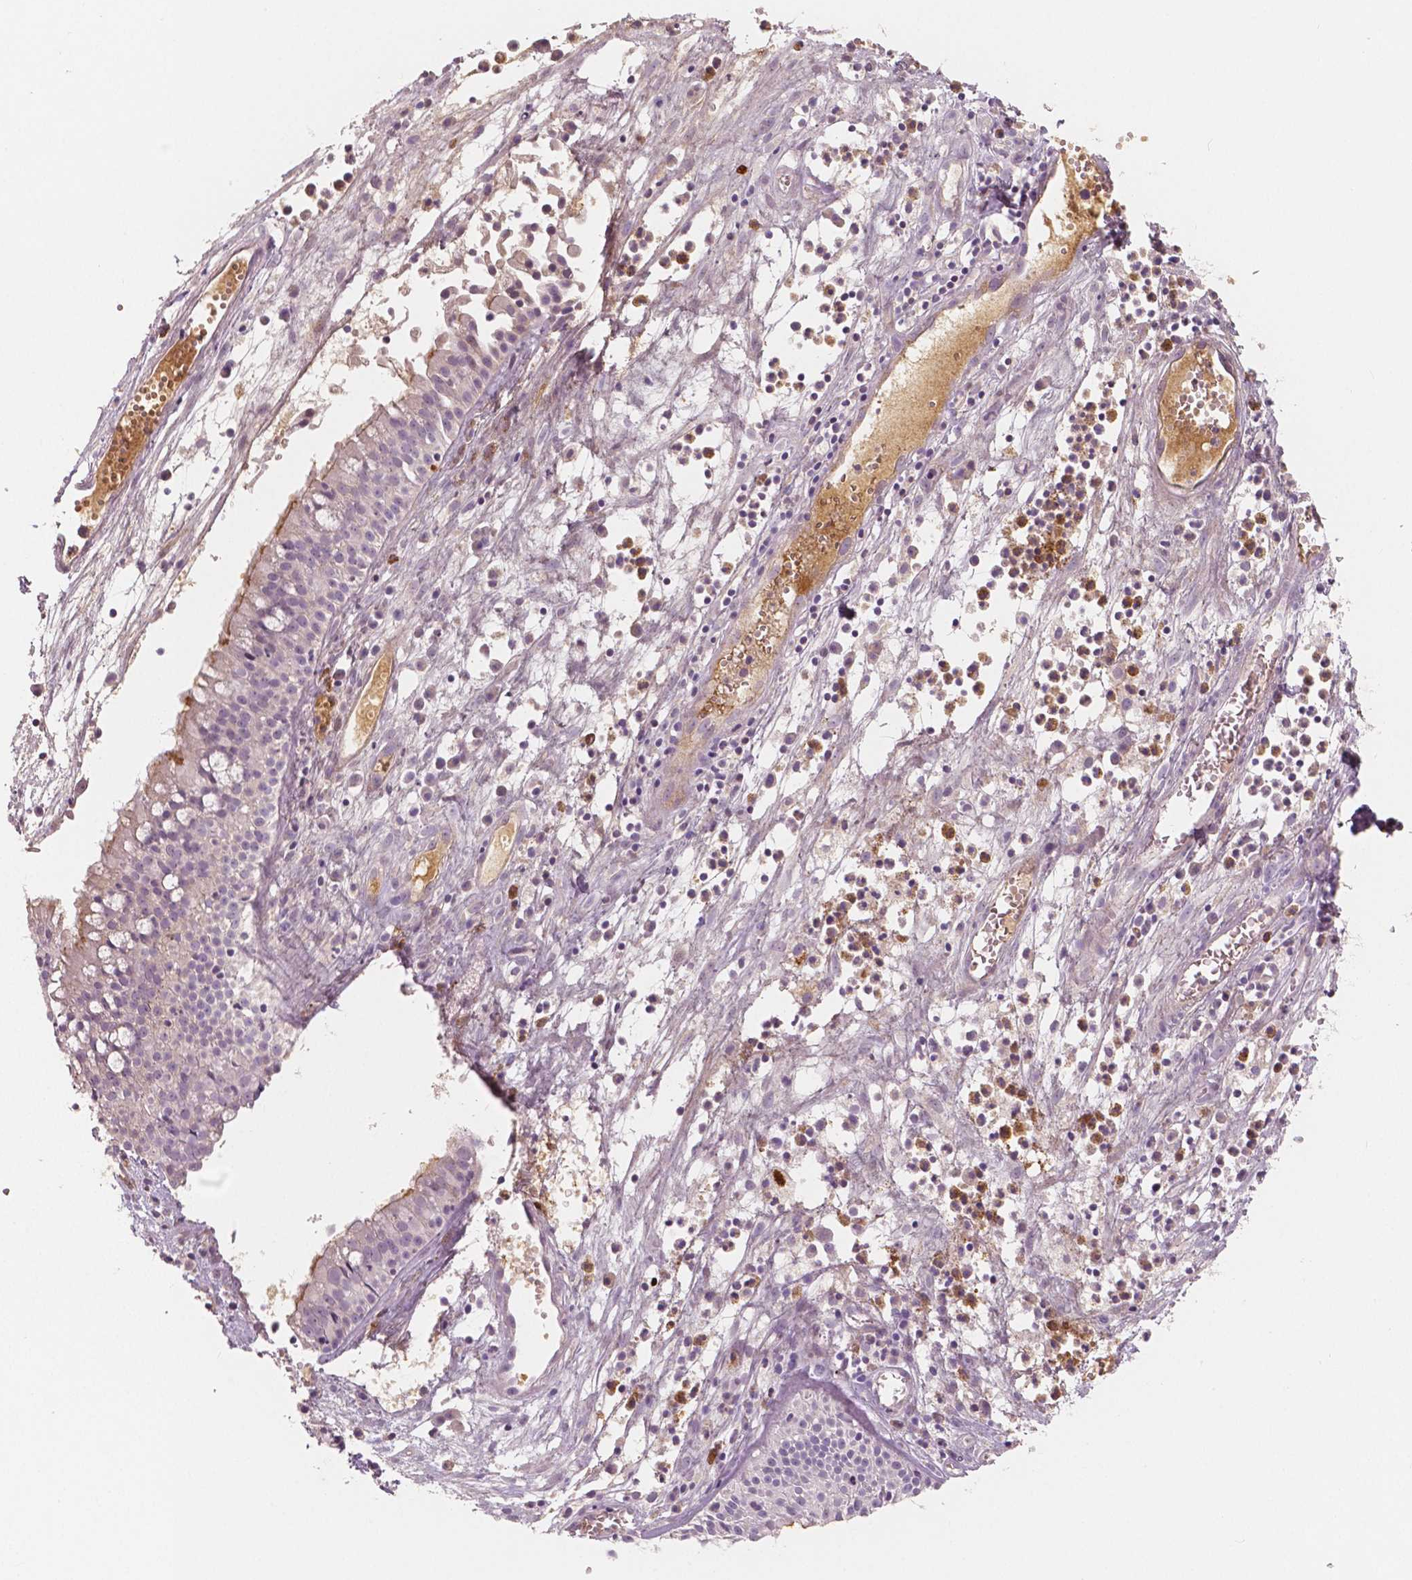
{"staining": {"intensity": "moderate", "quantity": "<25%", "location": "cytoplasmic/membranous"}, "tissue": "nasopharynx", "cell_type": "Respiratory epithelial cells", "image_type": "normal", "snomed": [{"axis": "morphology", "description": "Normal tissue, NOS"}, {"axis": "topography", "description": "Nasopharynx"}], "caption": "Respiratory epithelial cells show low levels of moderate cytoplasmic/membranous expression in approximately <25% of cells in benign nasopharynx.", "gene": "APOA4", "patient": {"sex": "male", "age": 31}}